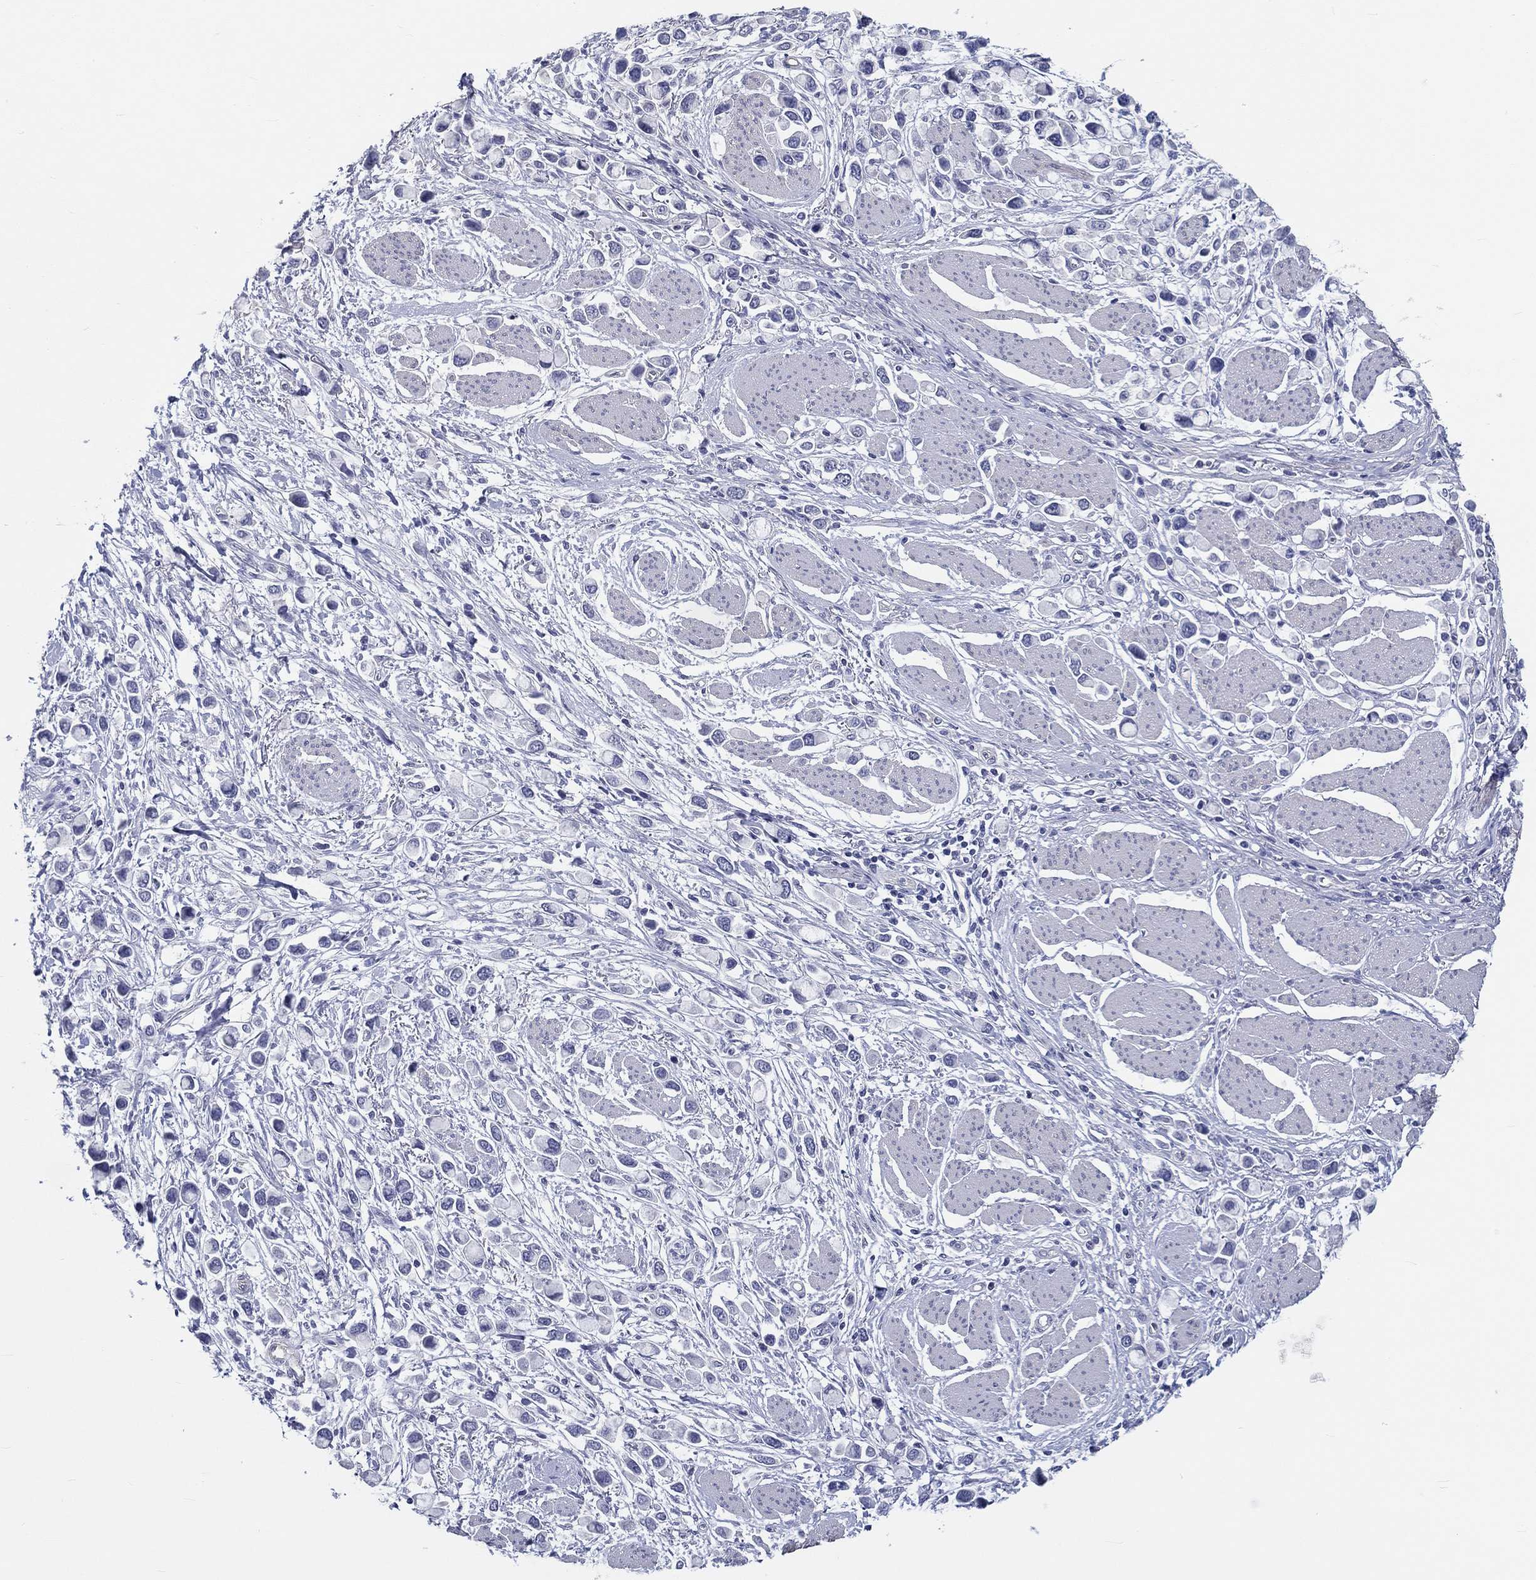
{"staining": {"intensity": "negative", "quantity": "none", "location": "none"}, "tissue": "stomach cancer", "cell_type": "Tumor cells", "image_type": "cancer", "snomed": [{"axis": "morphology", "description": "Adenocarcinoma, NOS"}, {"axis": "topography", "description": "Stomach"}], "caption": "DAB (3,3'-diaminobenzidine) immunohistochemical staining of human stomach cancer shows no significant staining in tumor cells.", "gene": "CRYGD", "patient": {"sex": "female", "age": 81}}